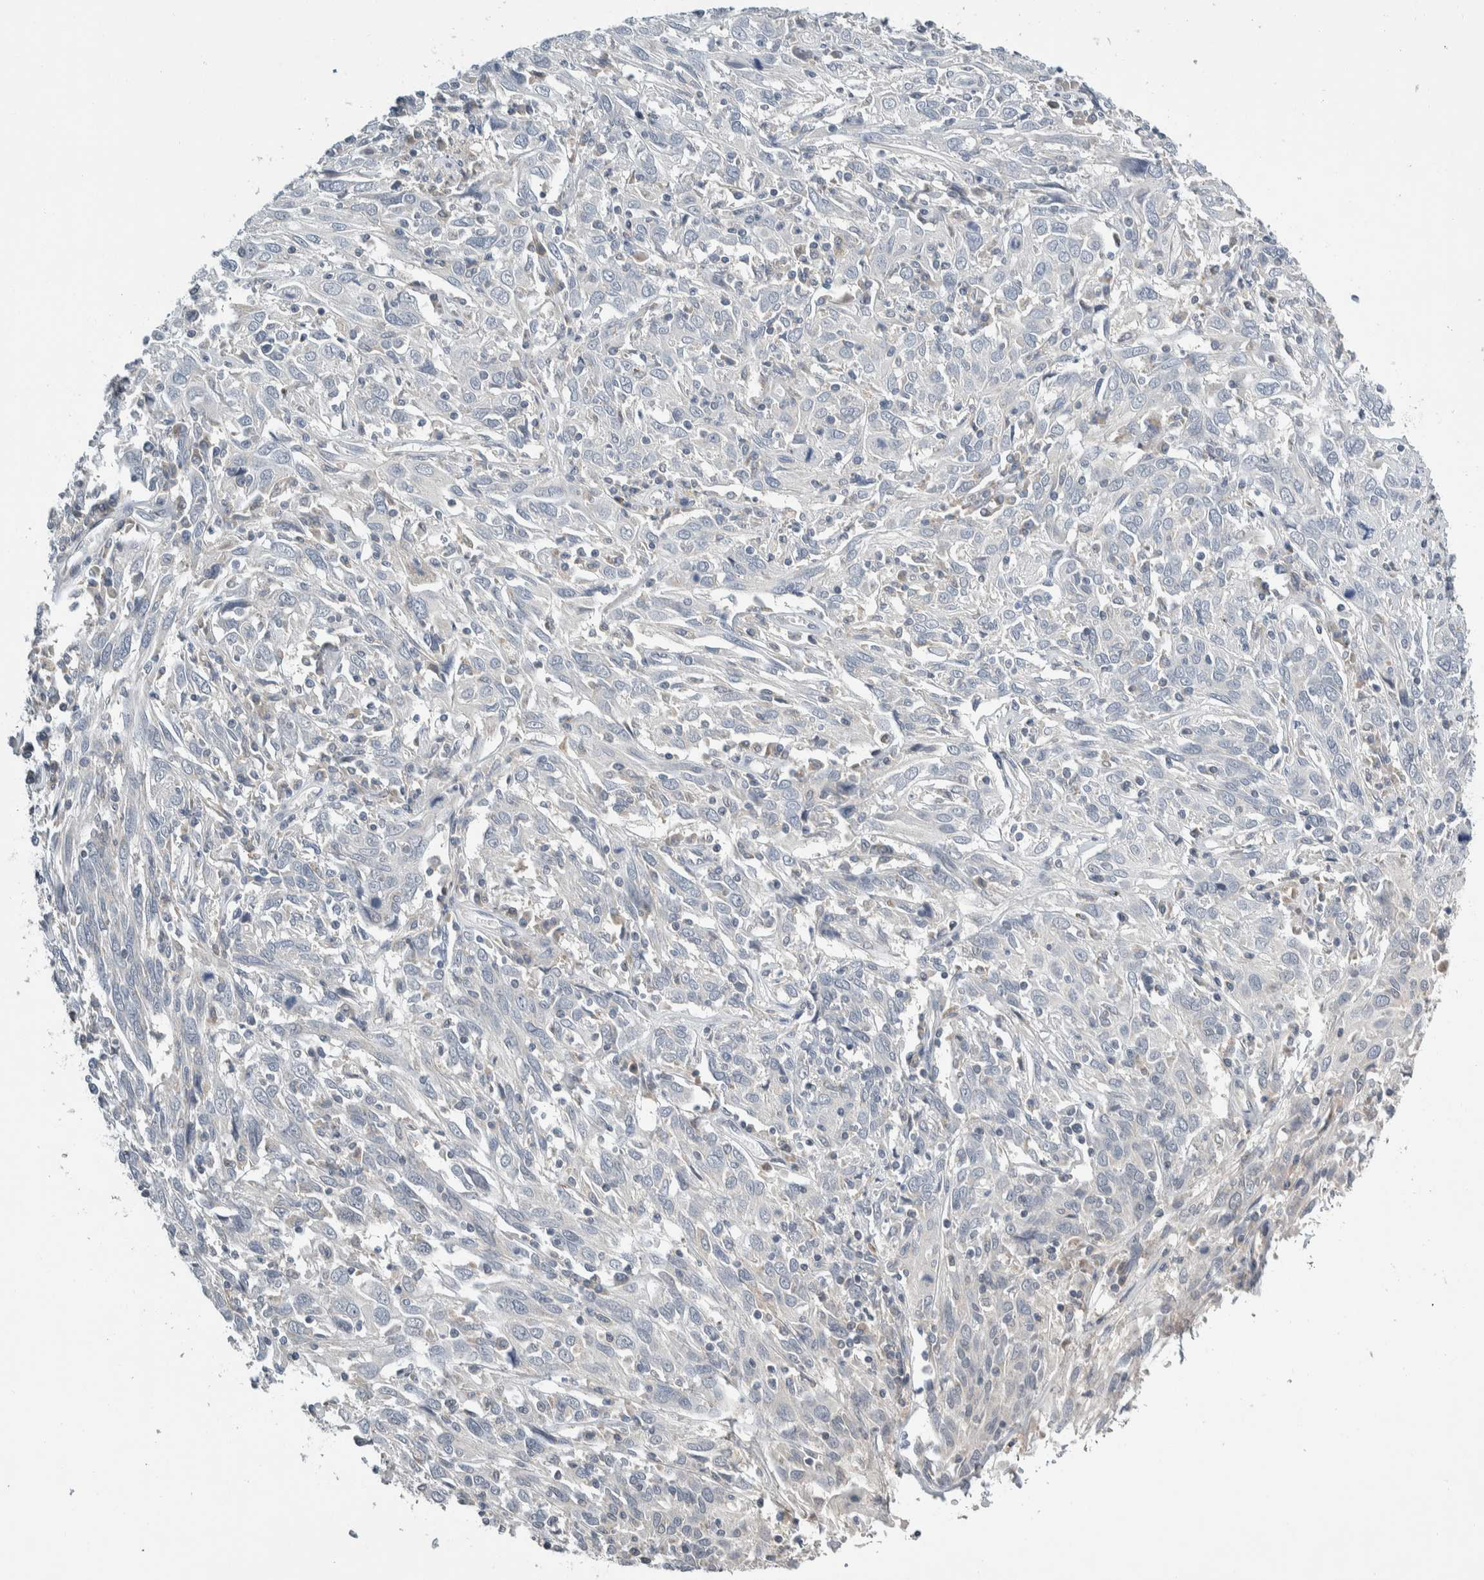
{"staining": {"intensity": "negative", "quantity": "none", "location": "none"}, "tissue": "cervical cancer", "cell_type": "Tumor cells", "image_type": "cancer", "snomed": [{"axis": "morphology", "description": "Squamous cell carcinoma, NOS"}, {"axis": "topography", "description": "Cervix"}], "caption": "Human cervical squamous cell carcinoma stained for a protein using immunohistochemistry exhibits no staining in tumor cells.", "gene": "SHPK", "patient": {"sex": "female", "age": 46}}